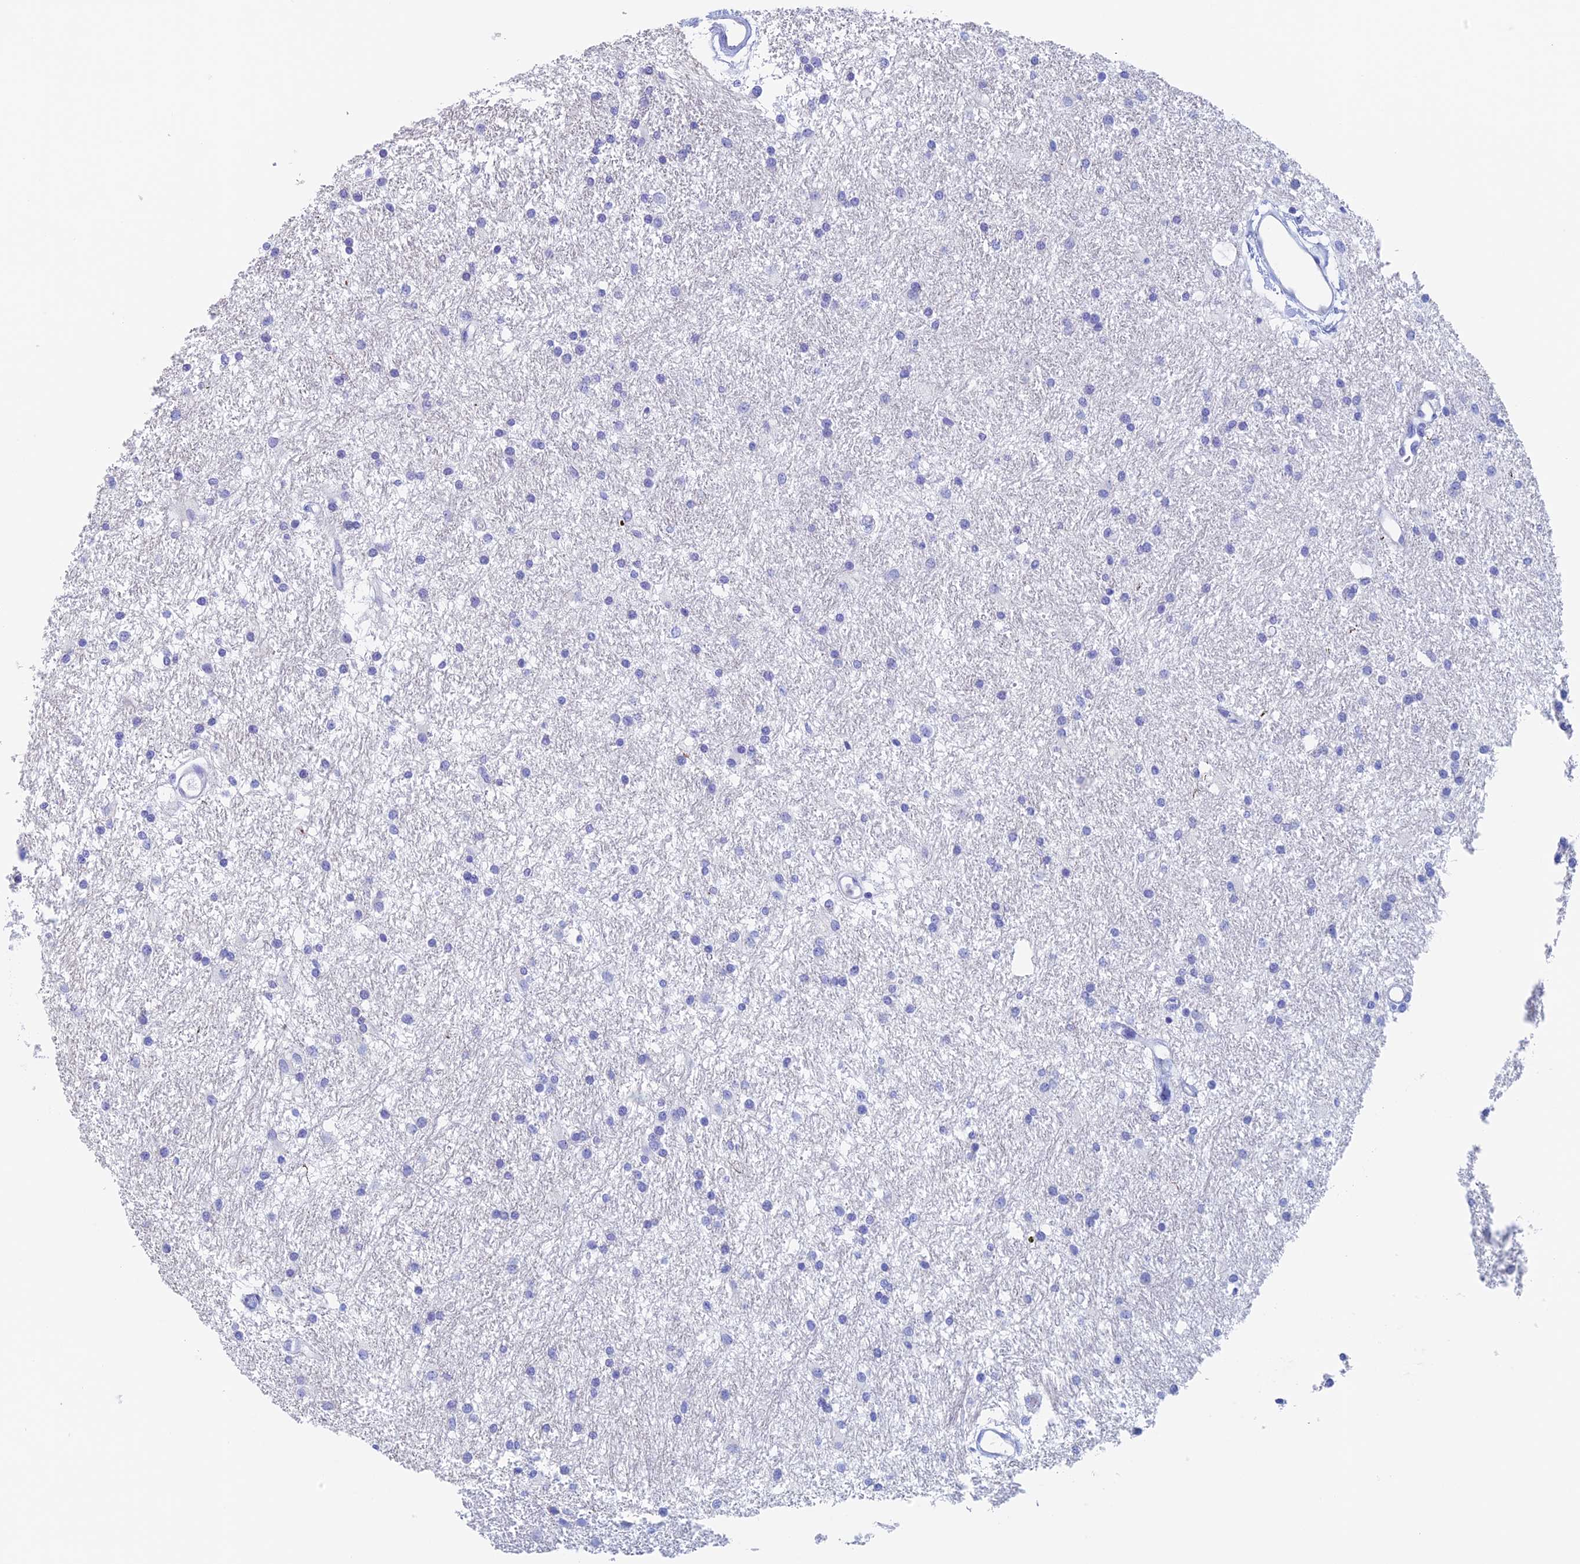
{"staining": {"intensity": "negative", "quantity": "none", "location": "none"}, "tissue": "glioma", "cell_type": "Tumor cells", "image_type": "cancer", "snomed": [{"axis": "morphology", "description": "Glioma, malignant, High grade"}, {"axis": "topography", "description": "Brain"}], "caption": "The photomicrograph shows no staining of tumor cells in malignant high-grade glioma.", "gene": "PSMC3IP", "patient": {"sex": "male", "age": 77}}